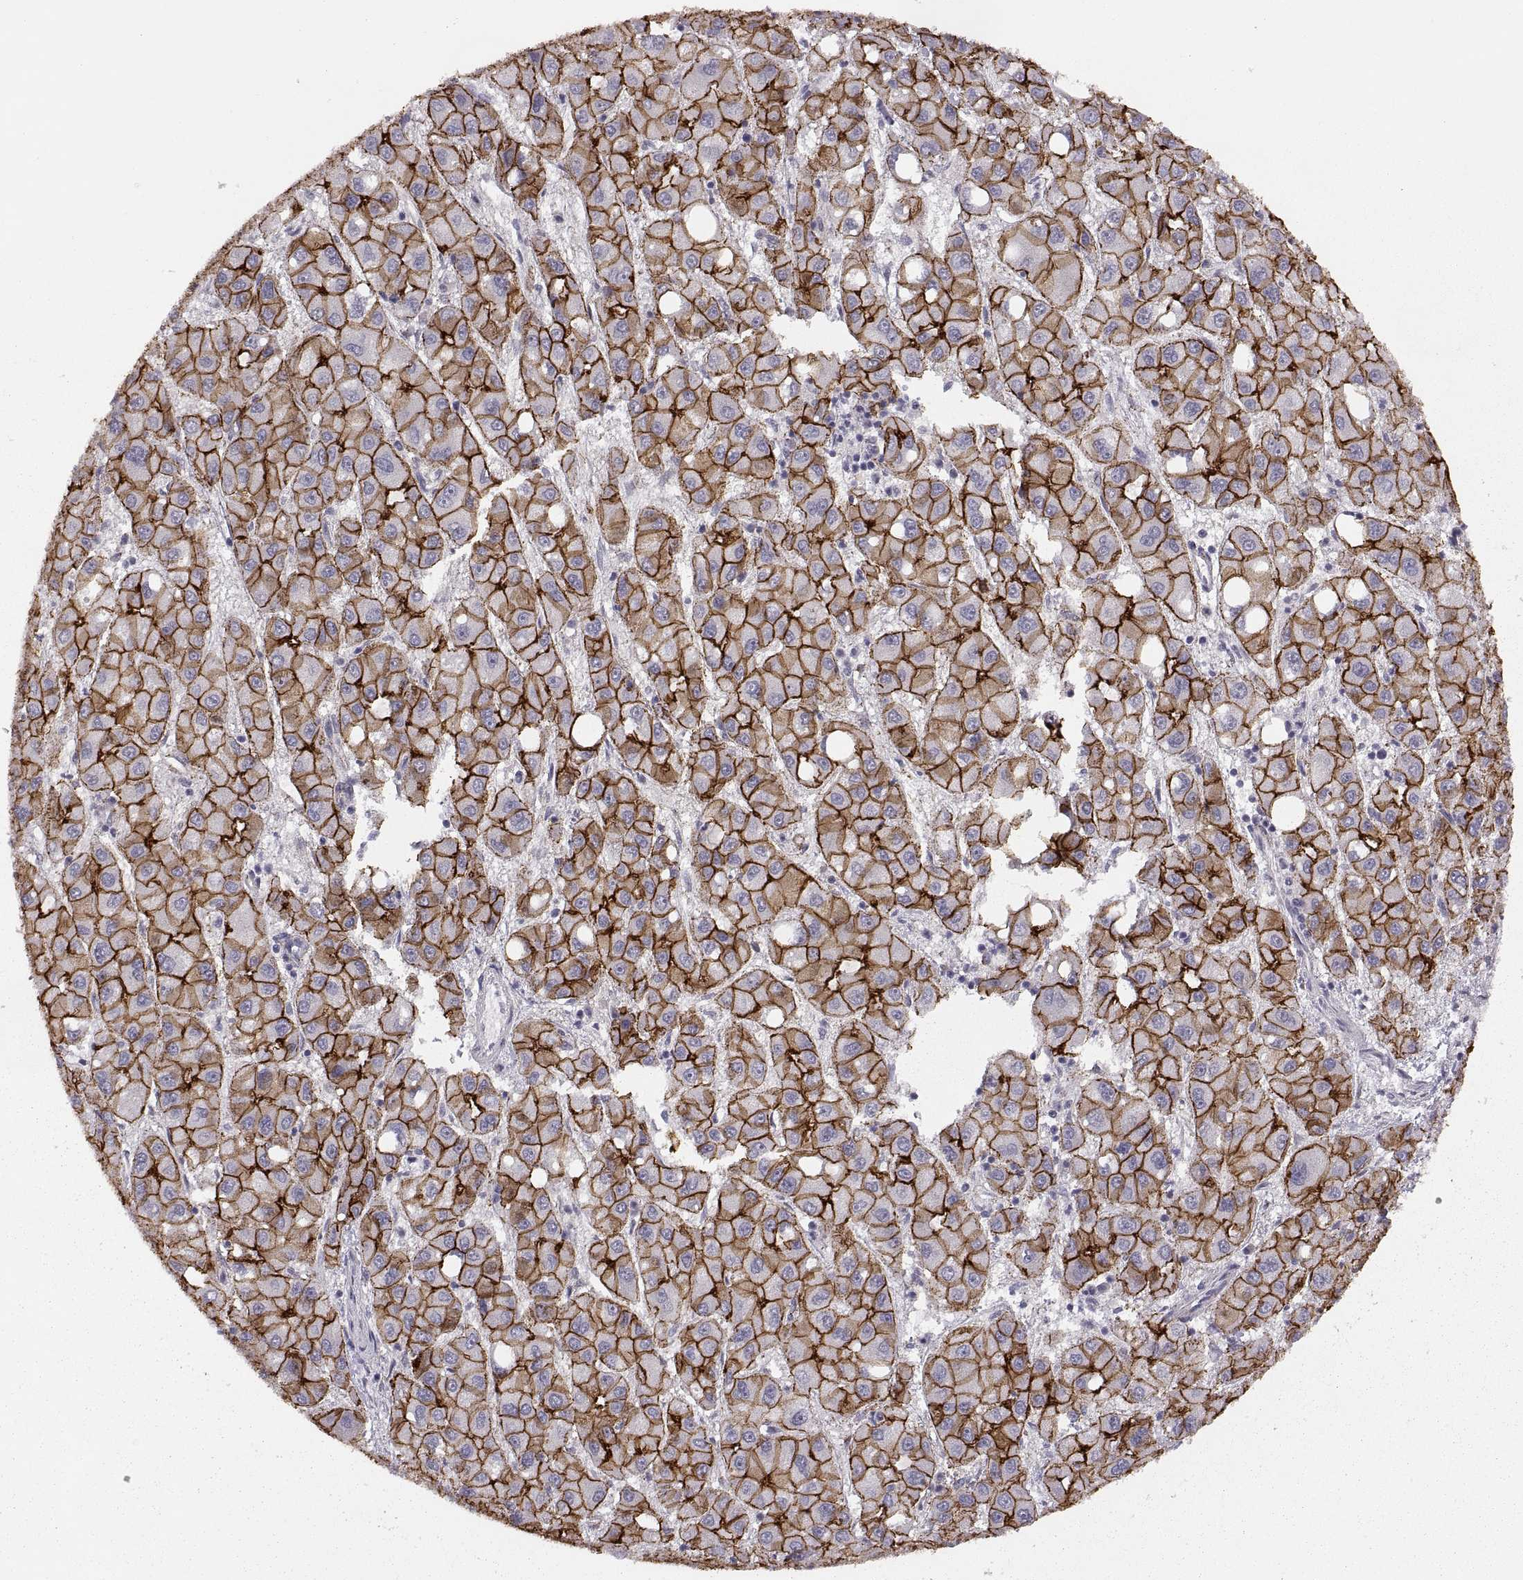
{"staining": {"intensity": "strong", "quantity": ">75%", "location": "cytoplasmic/membranous"}, "tissue": "liver cancer", "cell_type": "Tumor cells", "image_type": "cancer", "snomed": [{"axis": "morphology", "description": "Carcinoma, Hepatocellular, NOS"}, {"axis": "topography", "description": "Liver"}], "caption": "Immunohistochemistry (IHC) photomicrograph of liver cancer stained for a protein (brown), which displays high levels of strong cytoplasmic/membranous expression in about >75% of tumor cells.", "gene": "CDH2", "patient": {"sex": "male", "age": 73}}